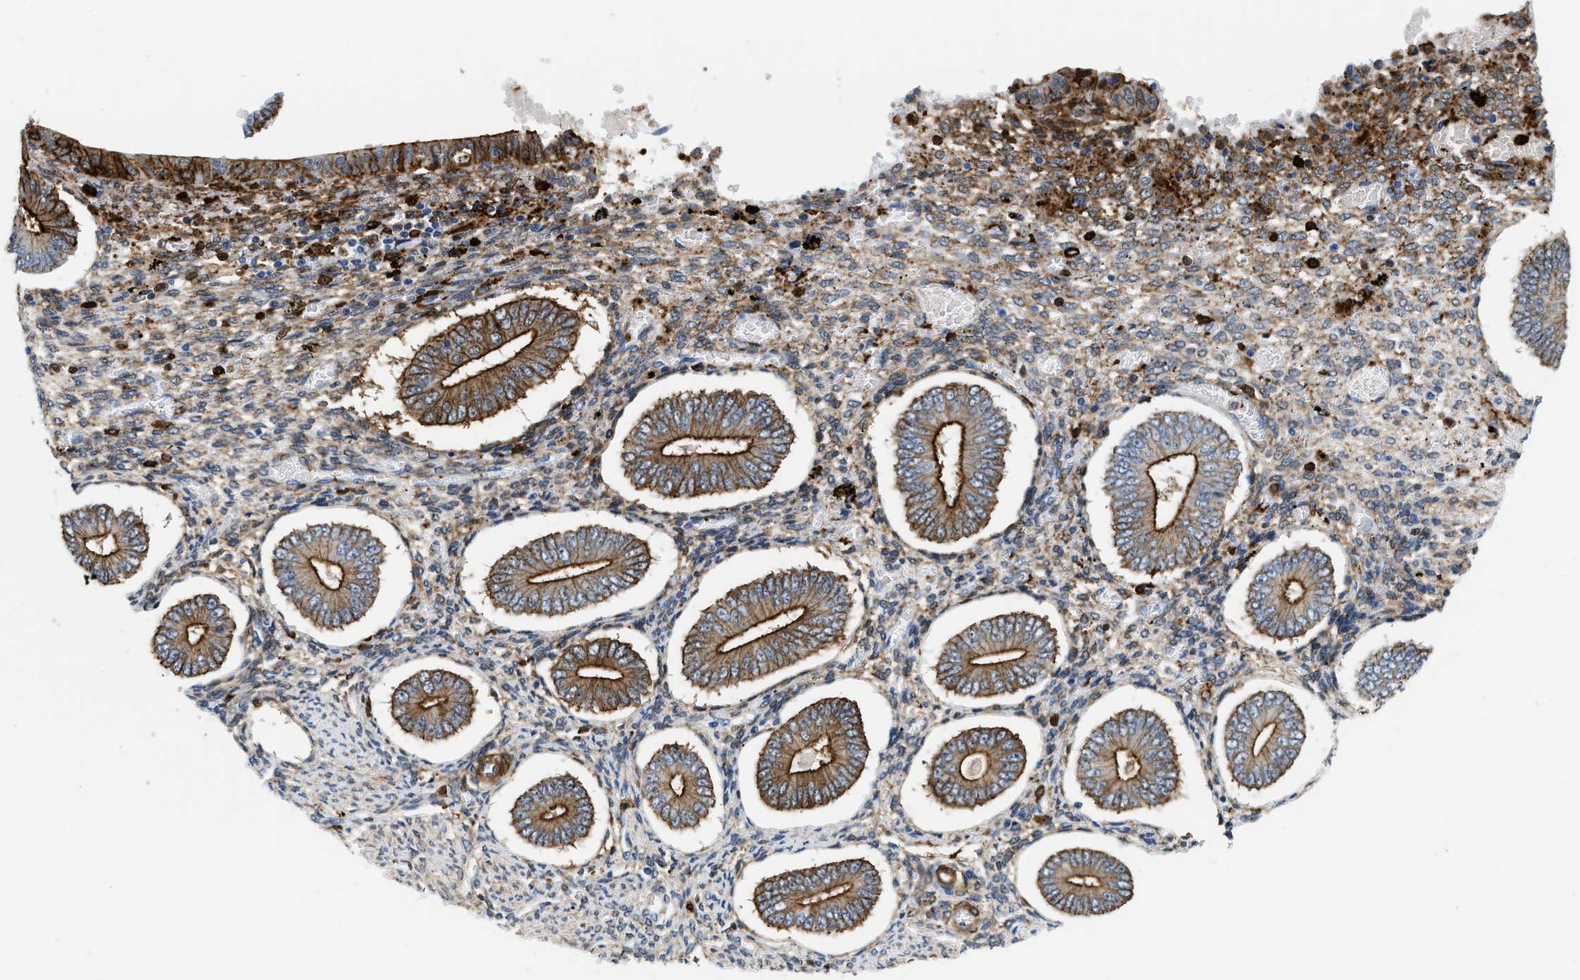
{"staining": {"intensity": "moderate", "quantity": "25%-75%", "location": "cytoplasmic/membranous"}, "tissue": "endometrium", "cell_type": "Cells in endometrial stroma", "image_type": "normal", "snomed": [{"axis": "morphology", "description": "Normal tissue, NOS"}, {"axis": "topography", "description": "Endometrium"}], "caption": "This micrograph shows immunohistochemistry staining of unremarkable endometrium, with medium moderate cytoplasmic/membranous staining in about 25%-75% of cells in endometrial stroma.", "gene": "GSN", "patient": {"sex": "female", "age": 42}}